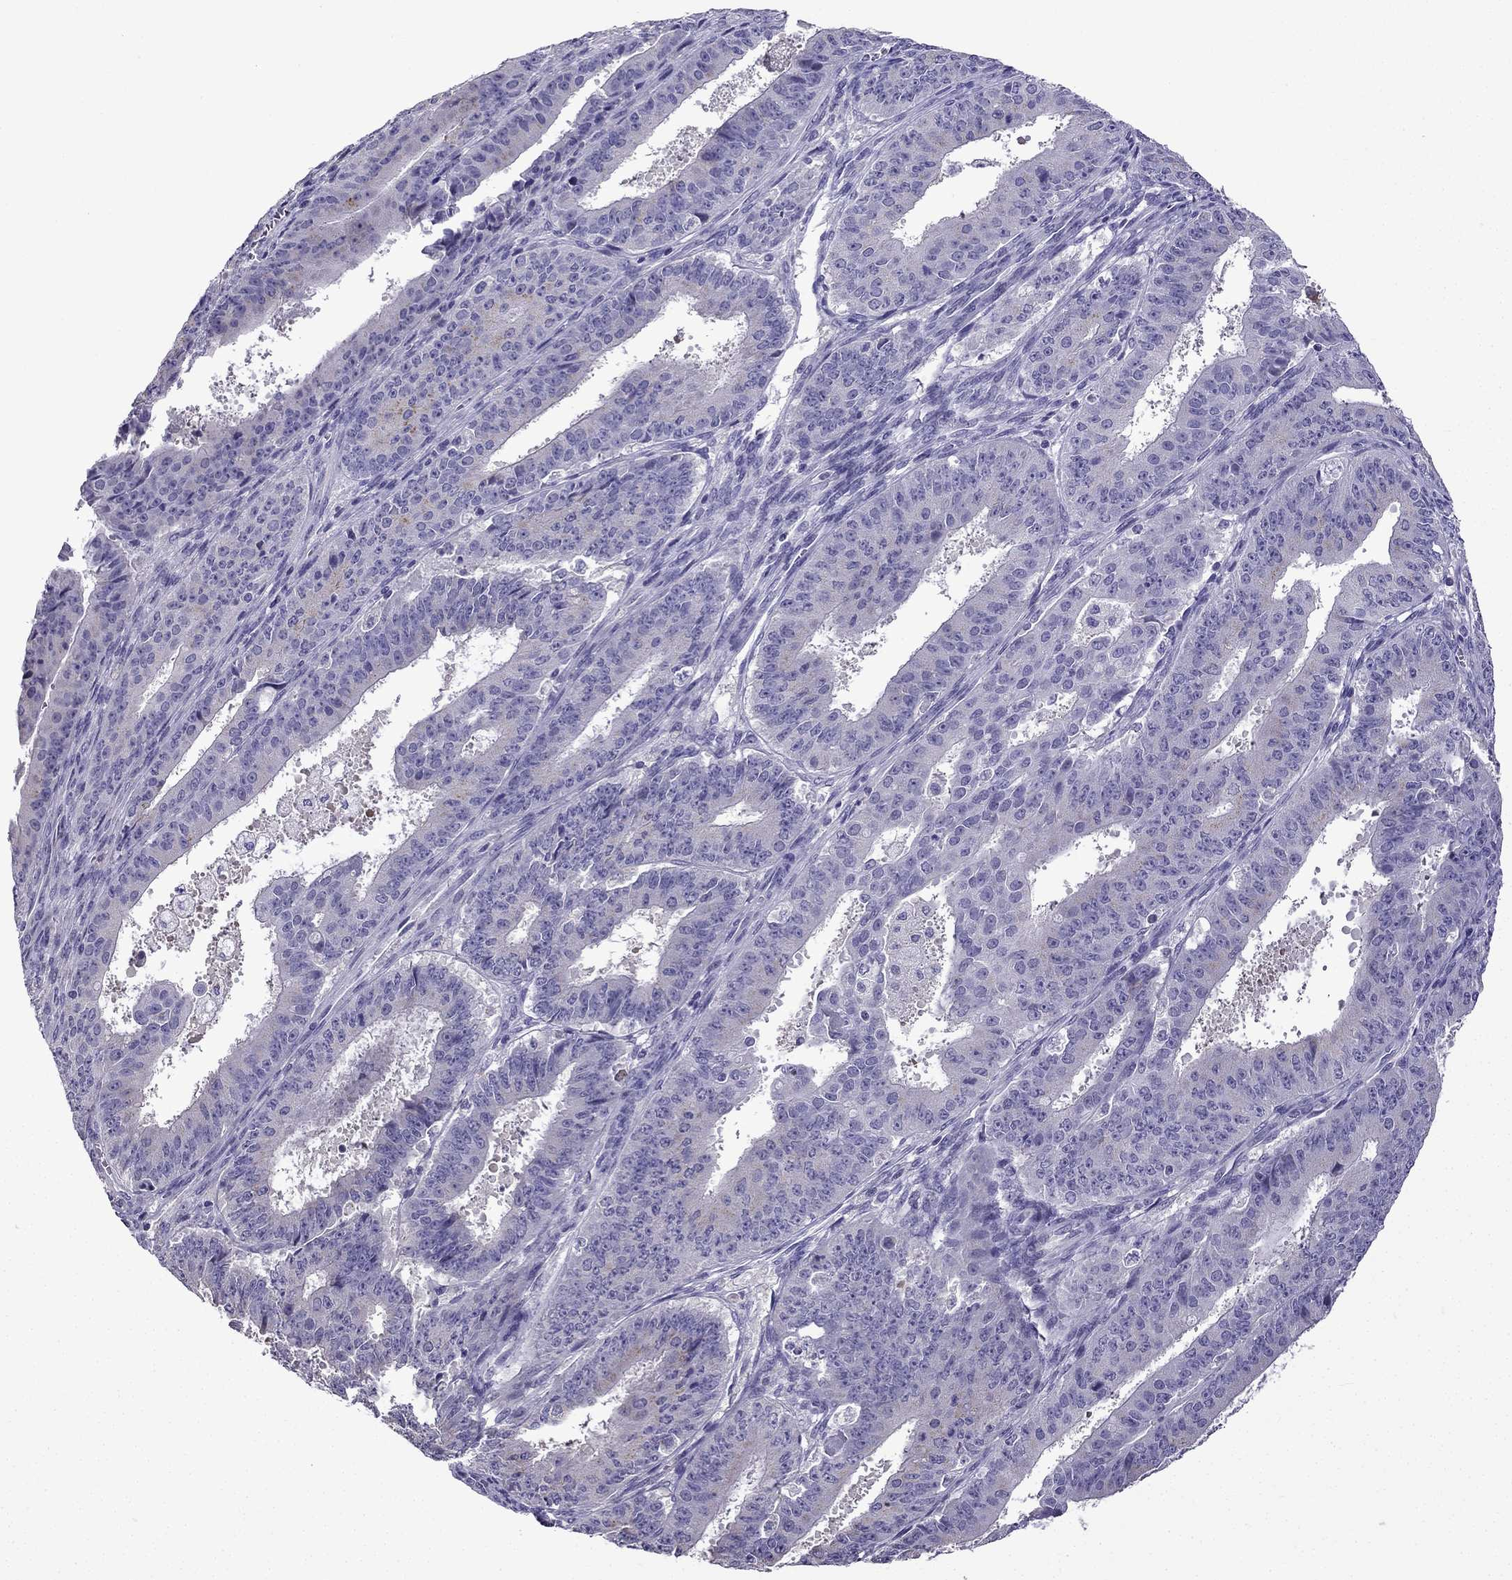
{"staining": {"intensity": "moderate", "quantity": "<25%", "location": "cytoplasmic/membranous"}, "tissue": "ovarian cancer", "cell_type": "Tumor cells", "image_type": "cancer", "snomed": [{"axis": "morphology", "description": "Carcinoma, endometroid"}, {"axis": "topography", "description": "Ovary"}], "caption": "Immunohistochemical staining of endometroid carcinoma (ovarian) demonstrates moderate cytoplasmic/membranous protein staining in approximately <25% of tumor cells.", "gene": "TTN", "patient": {"sex": "female", "age": 42}}